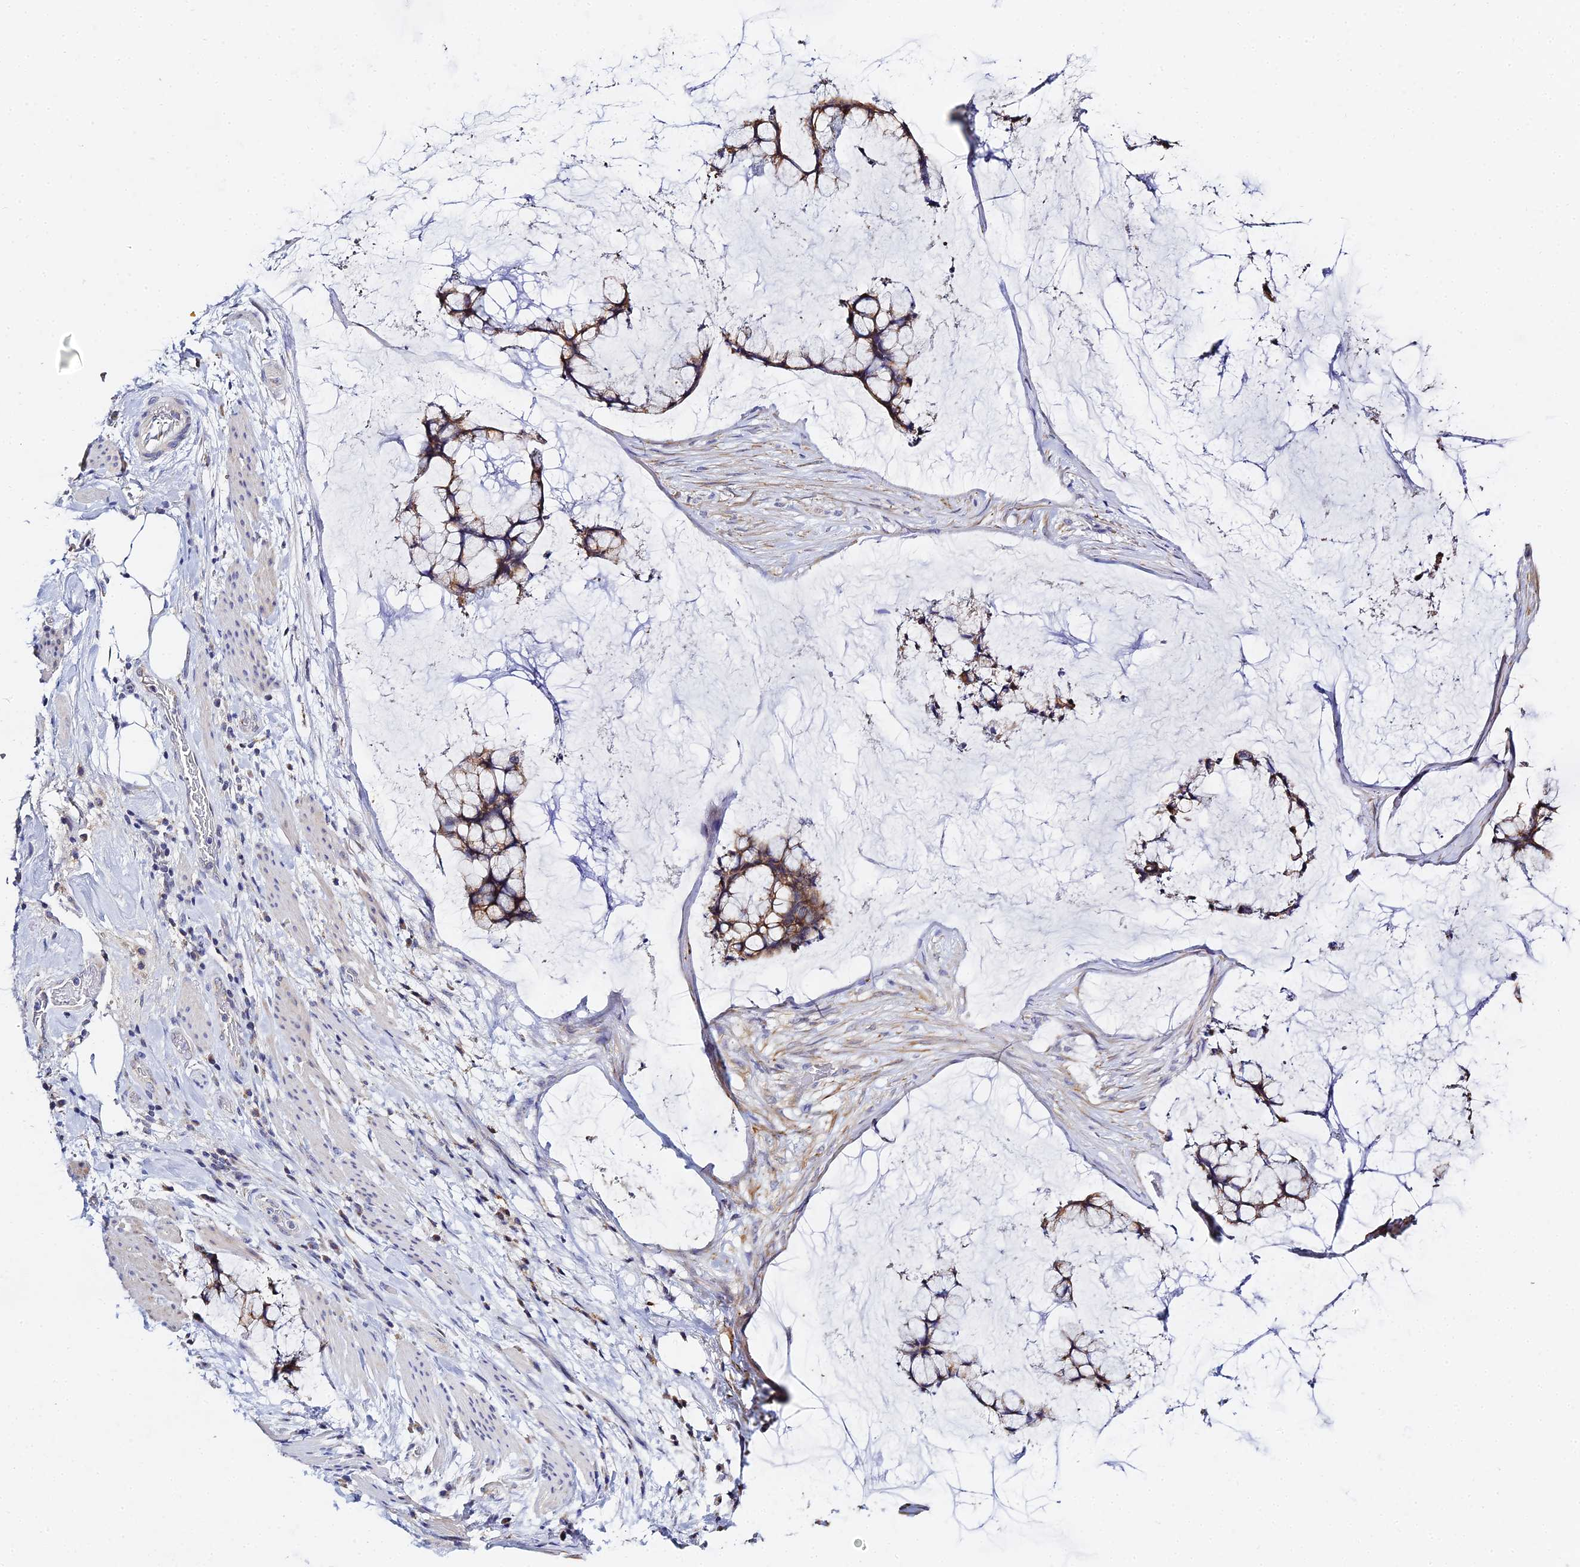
{"staining": {"intensity": "moderate", "quantity": ">75%", "location": "cytoplasmic/membranous"}, "tissue": "ovarian cancer", "cell_type": "Tumor cells", "image_type": "cancer", "snomed": [{"axis": "morphology", "description": "Cystadenocarcinoma, mucinous, NOS"}, {"axis": "topography", "description": "Ovary"}], "caption": "The photomicrograph exhibits immunohistochemical staining of mucinous cystadenocarcinoma (ovarian). There is moderate cytoplasmic/membranous staining is present in about >75% of tumor cells. The protein of interest is shown in brown color, while the nuclei are stained blue.", "gene": "ZXDA", "patient": {"sex": "female", "age": 42}}